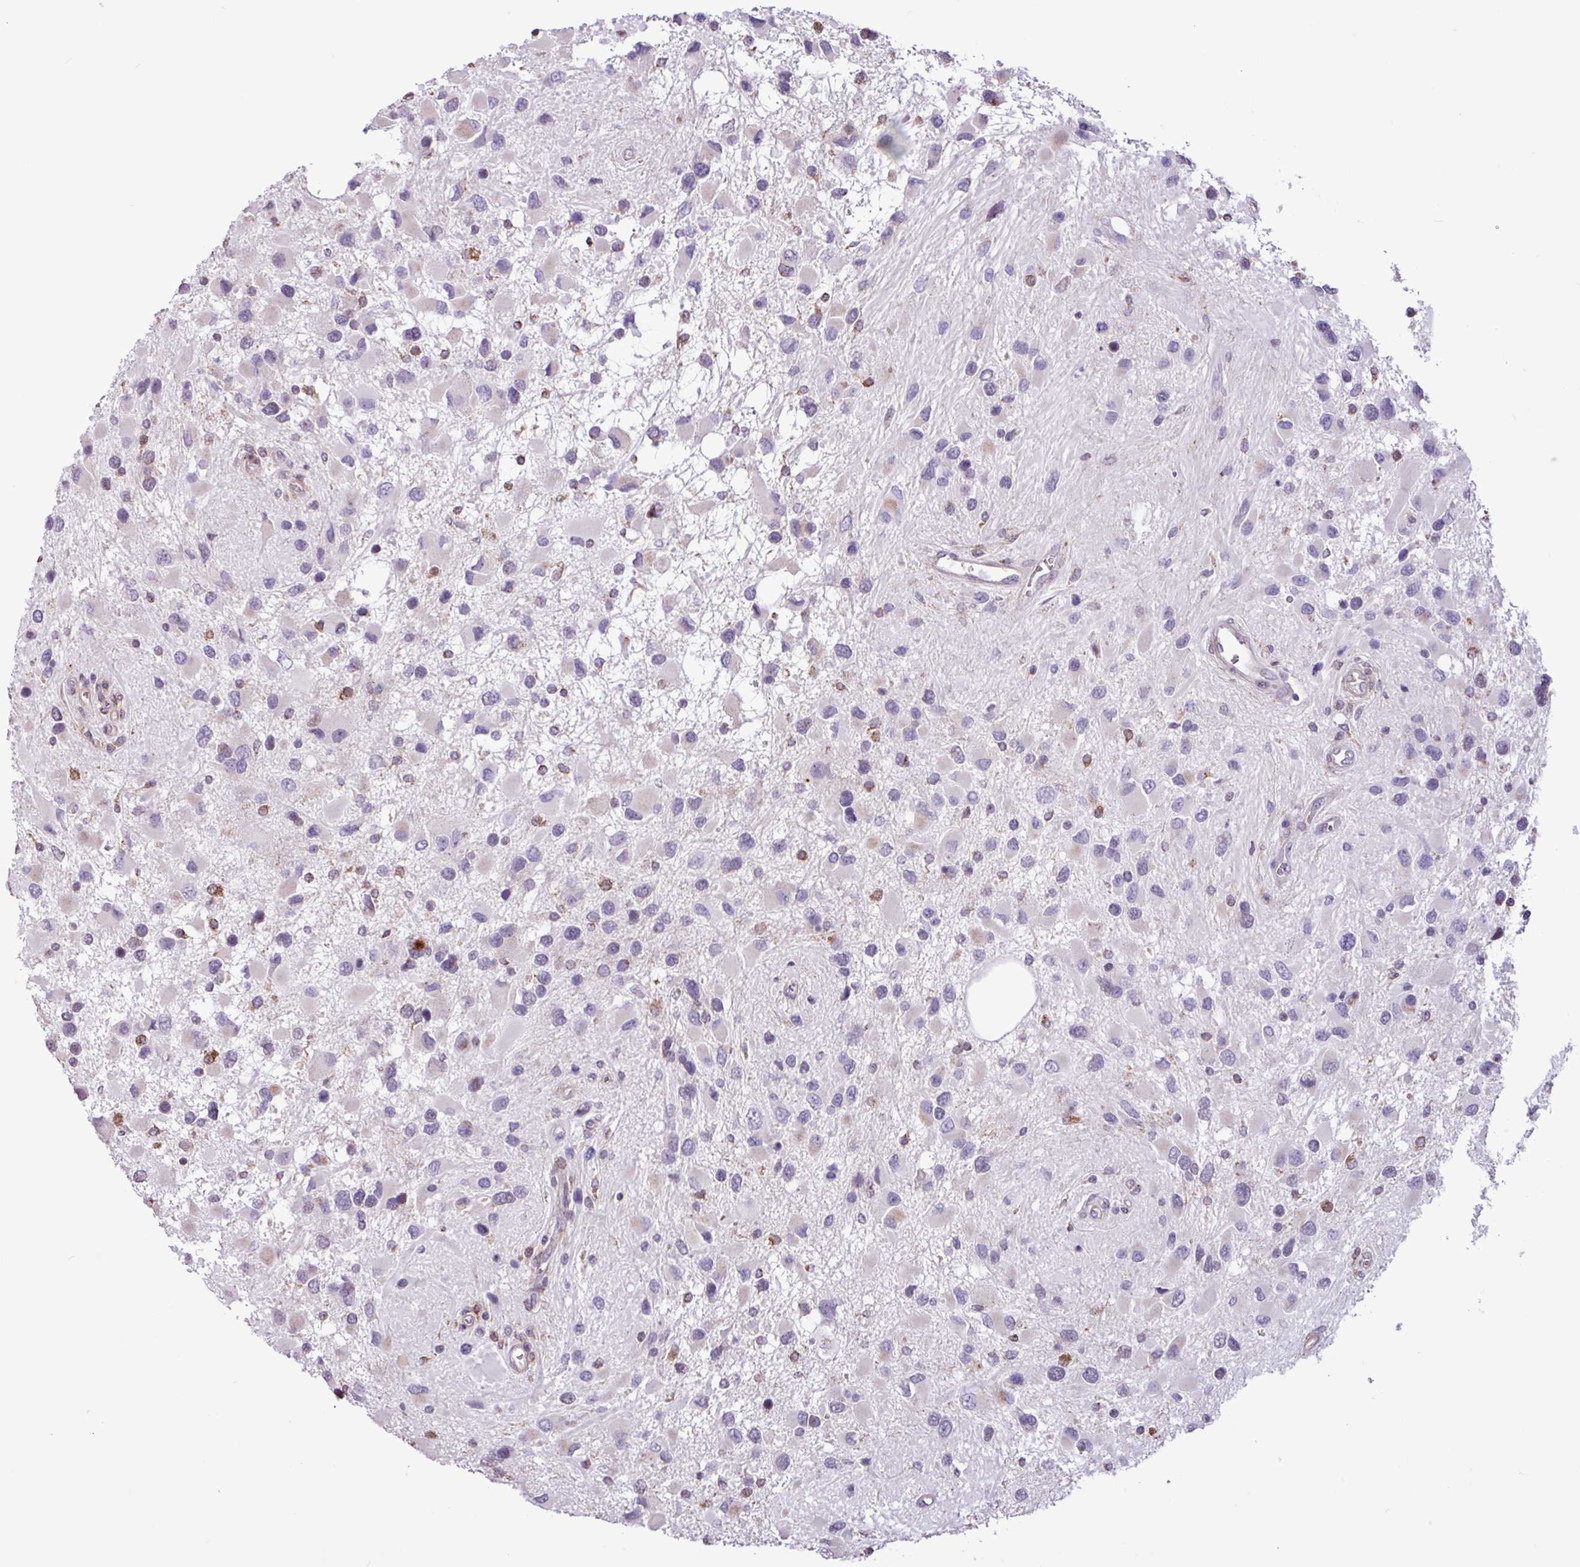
{"staining": {"intensity": "negative", "quantity": "none", "location": "none"}, "tissue": "glioma", "cell_type": "Tumor cells", "image_type": "cancer", "snomed": [{"axis": "morphology", "description": "Glioma, malignant, High grade"}, {"axis": "topography", "description": "Brain"}], "caption": "The micrograph shows no staining of tumor cells in glioma.", "gene": "CHST11", "patient": {"sex": "male", "age": 53}}